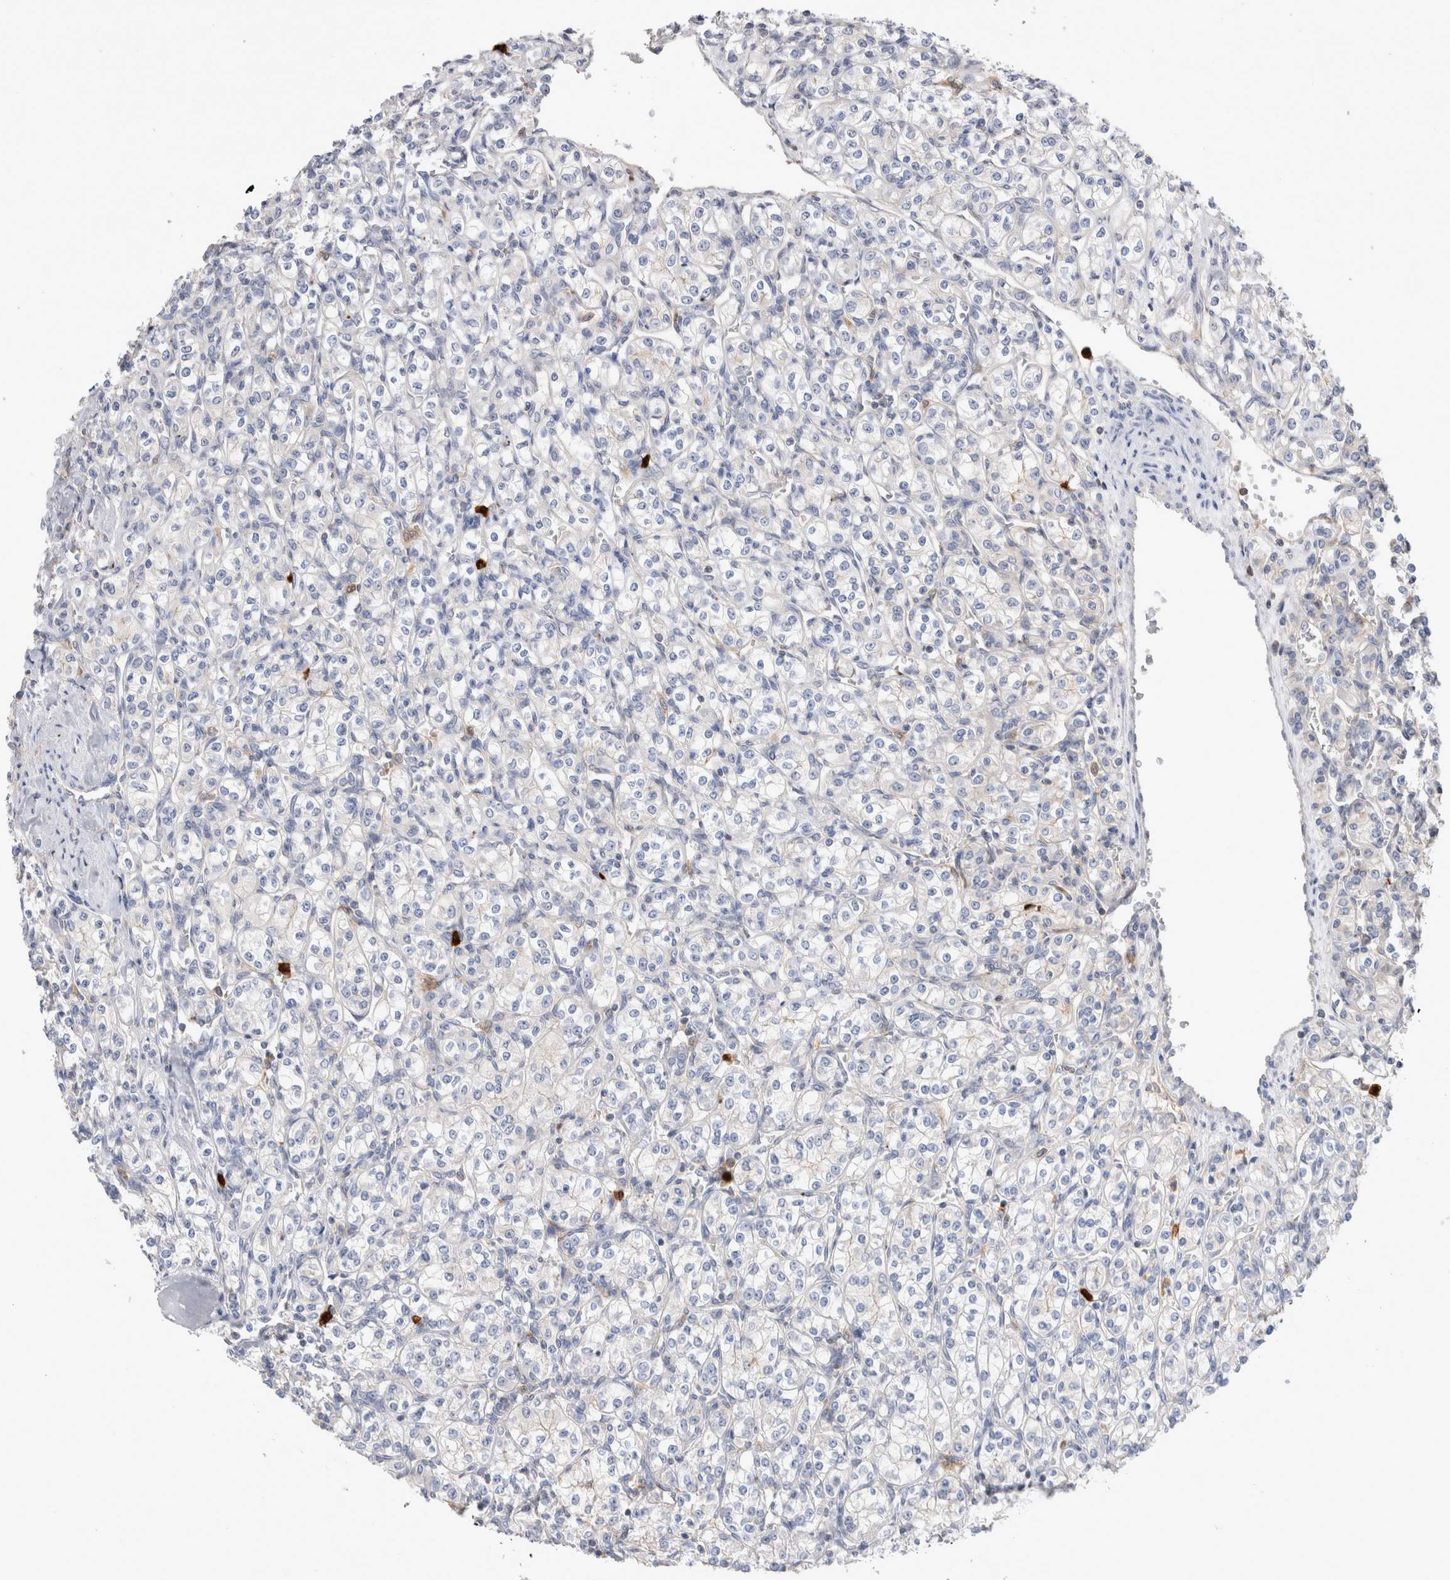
{"staining": {"intensity": "negative", "quantity": "none", "location": "none"}, "tissue": "renal cancer", "cell_type": "Tumor cells", "image_type": "cancer", "snomed": [{"axis": "morphology", "description": "Adenocarcinoma, NOS"}, {"axis": "topography", "description": "Kidney"}], "caption": "Tumor cells show no significant protein staining in renal cancer. (IHC, brightfield microscopy, high magnification).", "gene": "NXT2", "patient": {"sex": "male", "age": 77}}